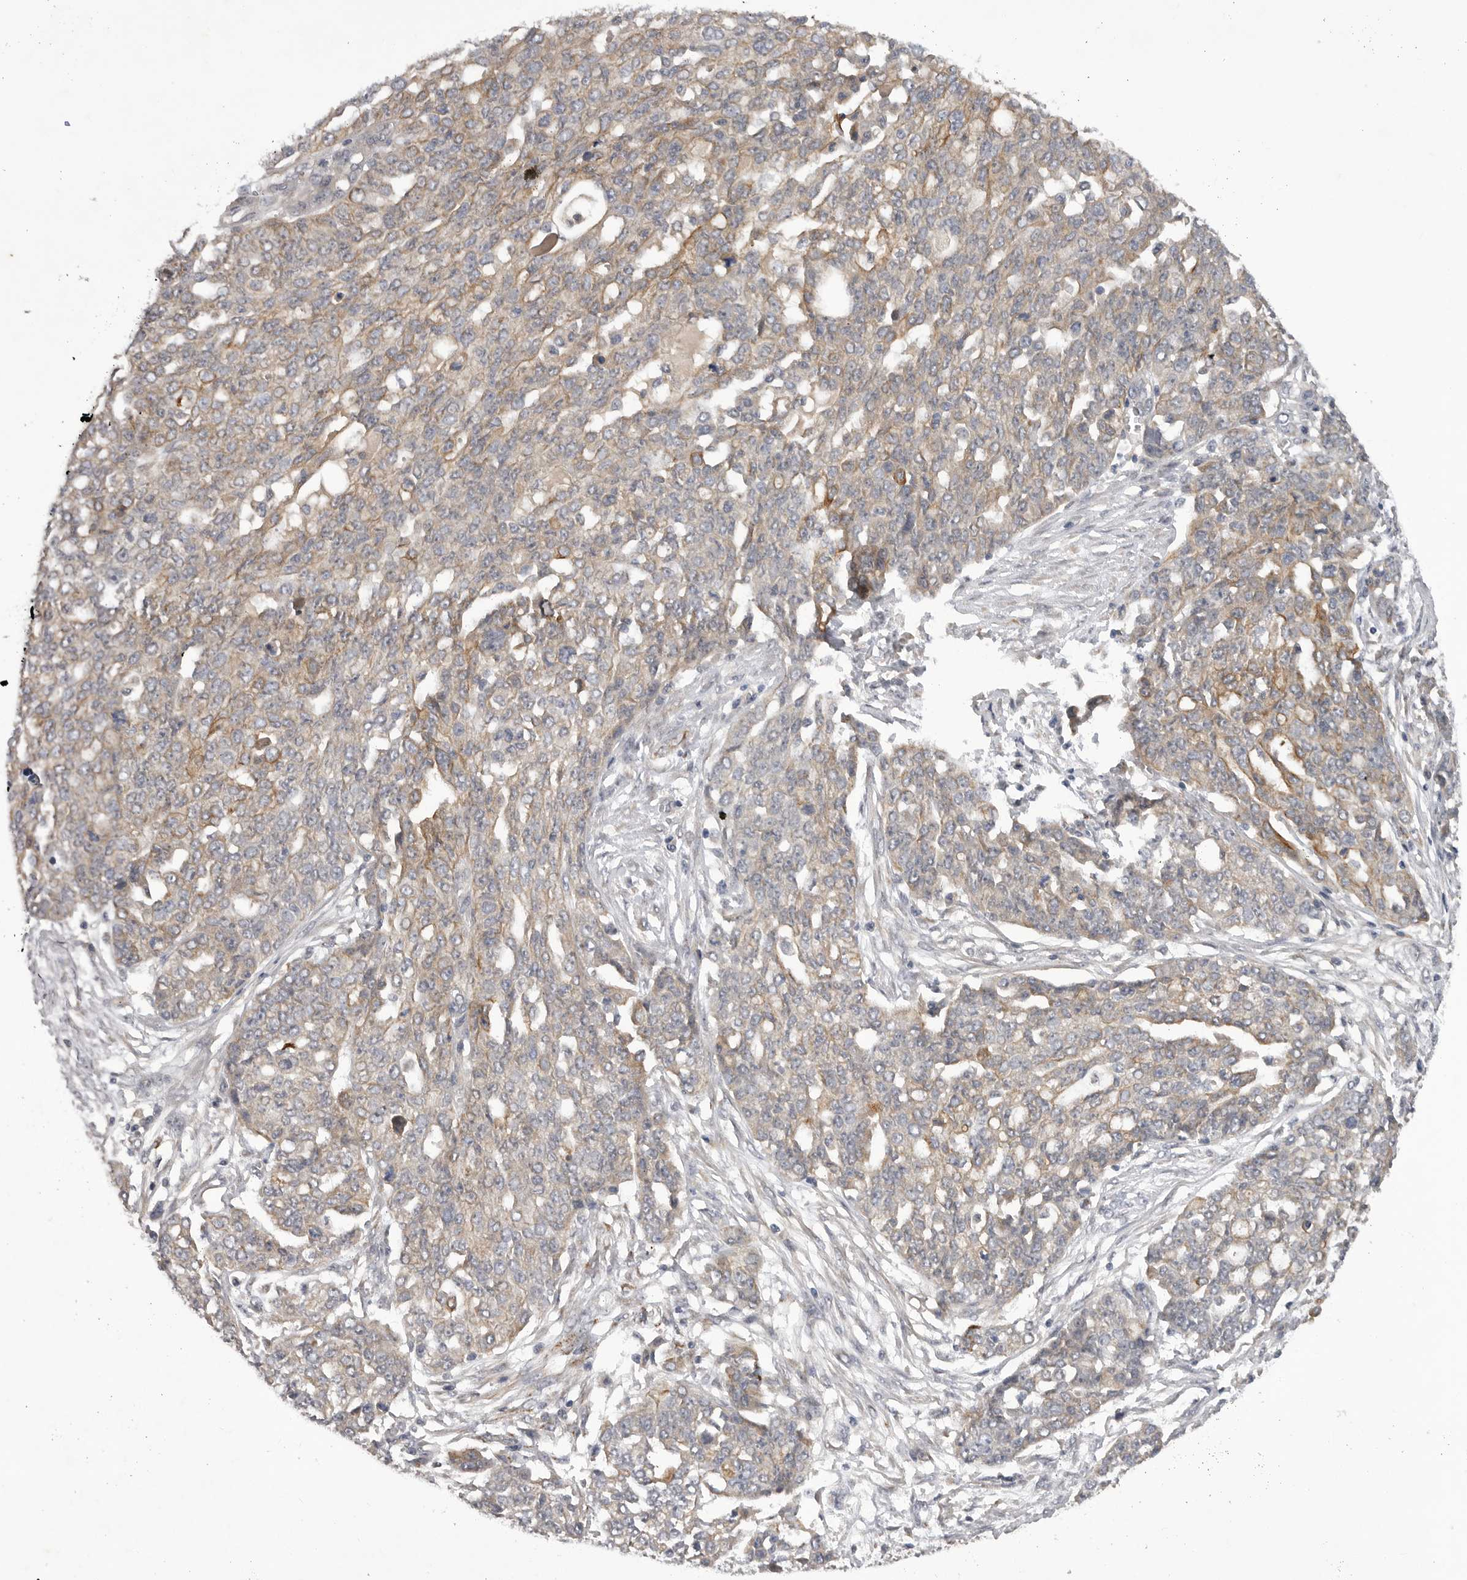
{"staining": {"intensity": "weak", "quantity": "<25%", "location": "cytoplasmic/membranous"}, "tissue": "ovarian cancer", "cell_type": "Tumor cells", "image_type": "cancer", "snomed": [{"axis": "morphology", "description": "Cystadenocarcinoma, serous, NOS"}, {"axis": "topography", "description": "Soft tissue"}, {"axis": "topography", "description": "Ovary"}], "caption": "The micrograph reveals no significant staining in tumor cells of ovarian cancer.", "gene": "DHDDS", "patient": {"sex": "female", "age": 57}}